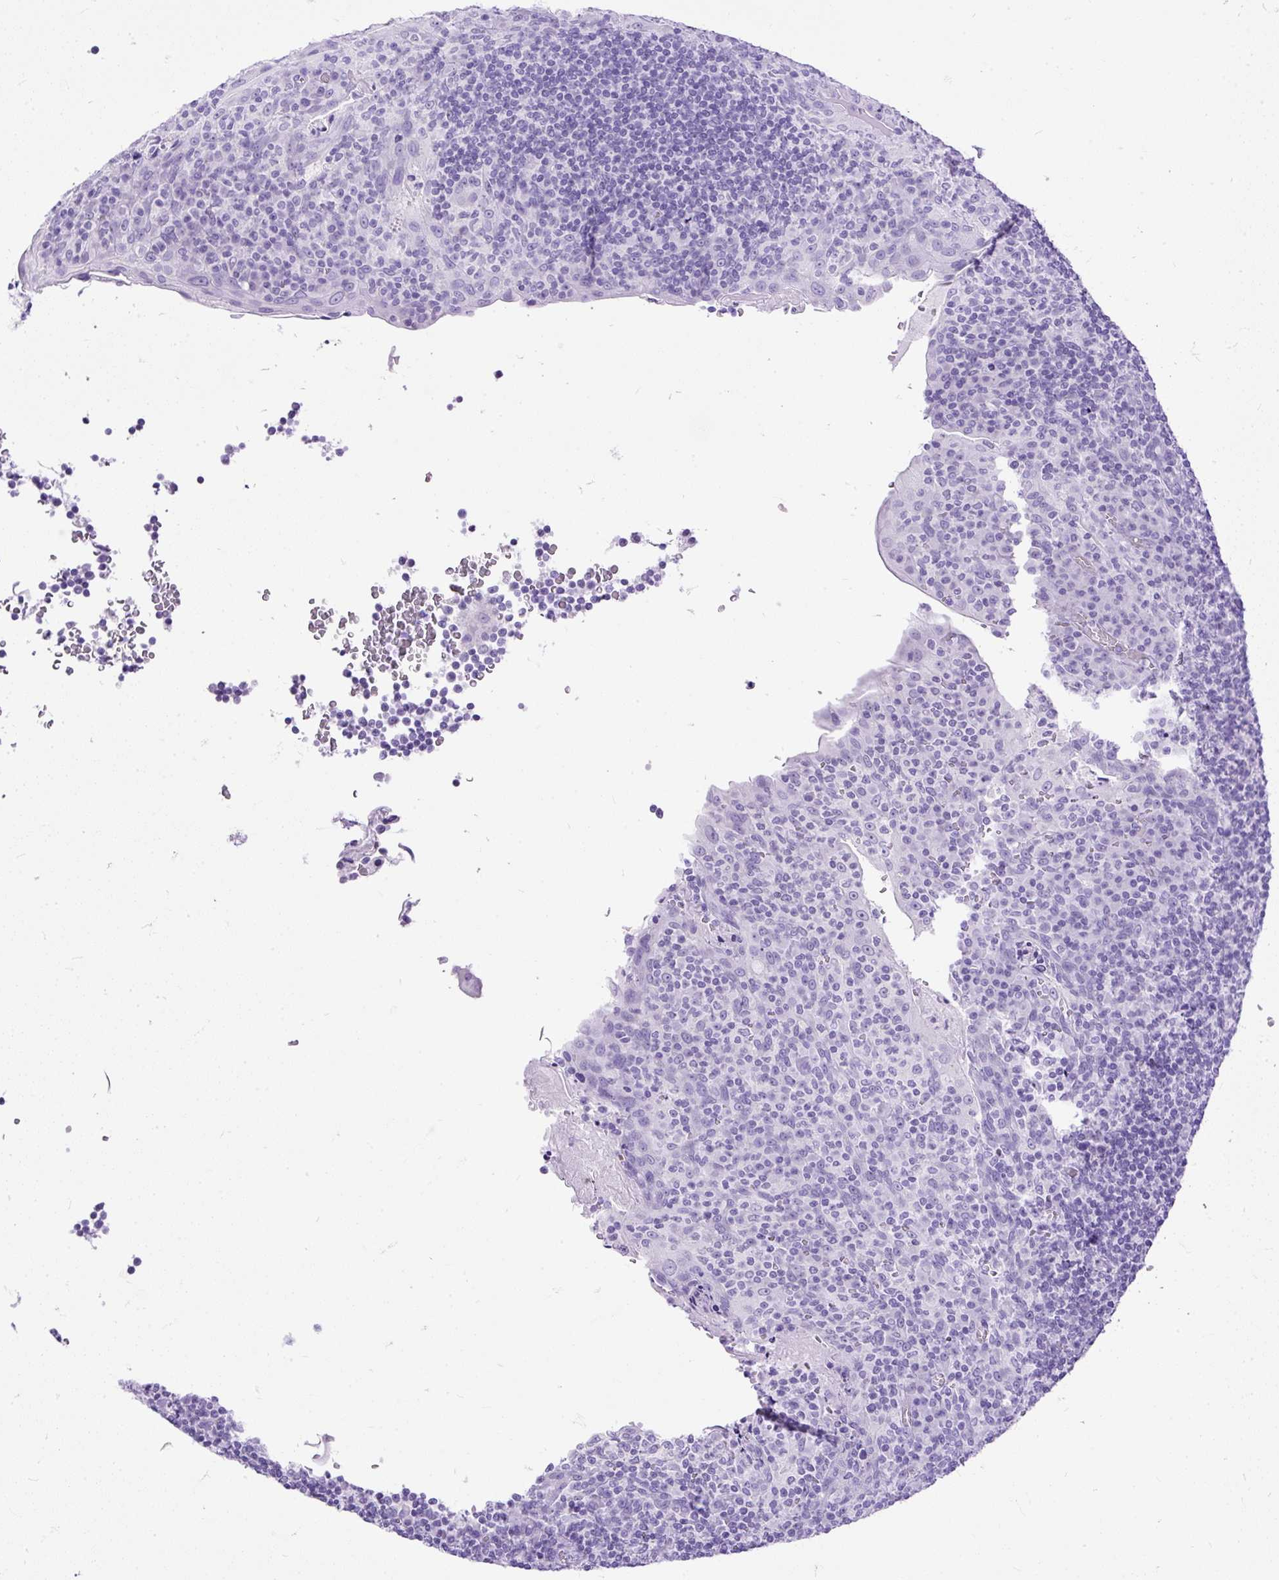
{"staining": {"intensity": "negative", "quantity": "none", "location": "none"}, "tissue": "tonsil", "cell_type": "Germinal center cells", "image_type": "normal", "snomed": [{"axis": "morphology", "description": "Normal tissue, NOS"}, {"axis": "topography", "description": "Tonsil"}], "caption": "Germinal center cells are negative for protein expression in normal human tonsil. (DAB (3,3'-diaminobenzidine) IHC with hematoxylin counter stain).", "gene": "HEY1", "patient": {"sex": "male", "age": 17}}